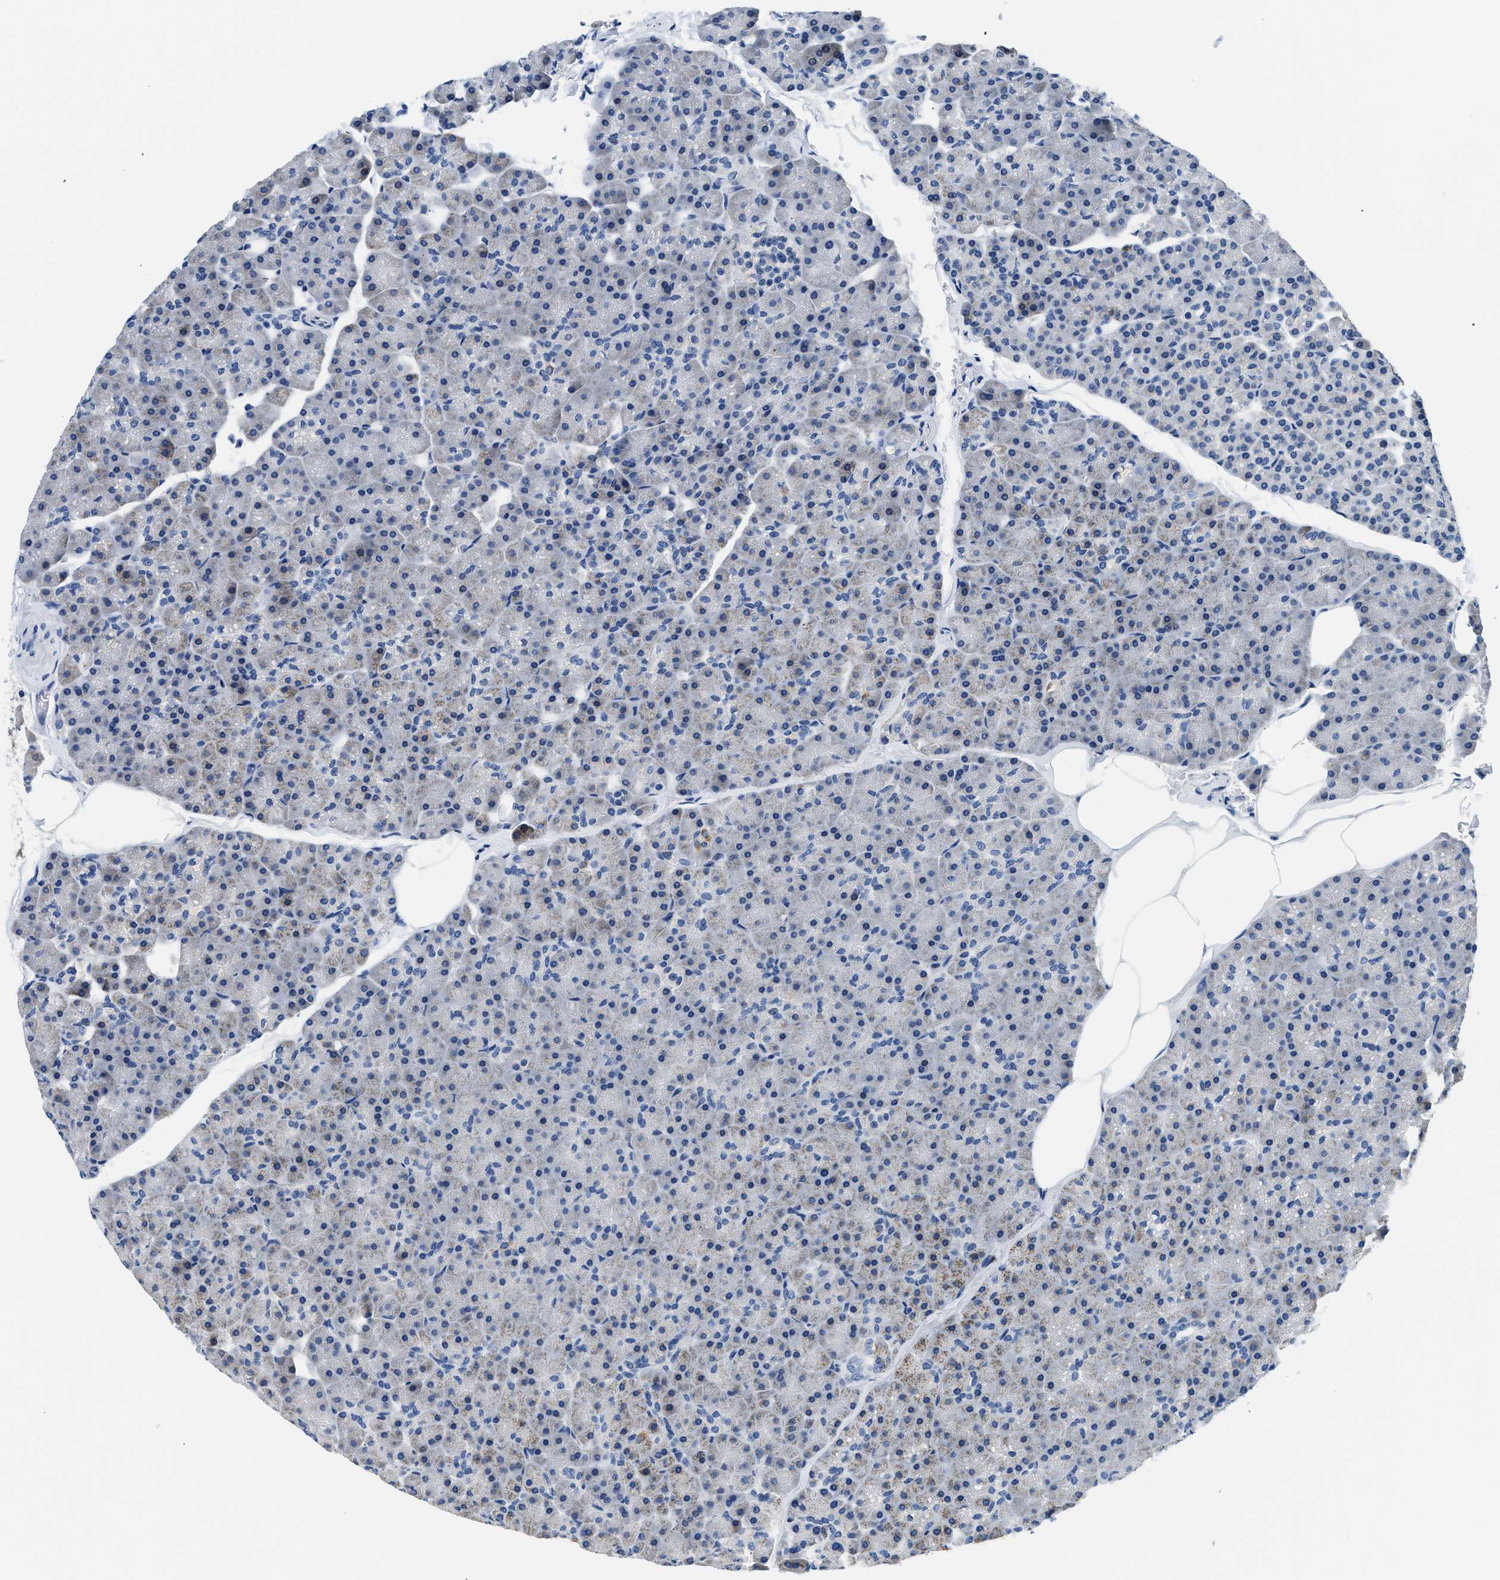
{"staining": {"intensity": "moderate", "quantity": "25%-75%", "location": "cytoplasmic/membranous"}, "tissue": "pancreas", "cell_type": "Exocrine glandular cells", "image_type": "normal", "snomed": [{"axis": "morphology", "description": "Normal tissue, NOS"}, {"axis": "topography", "description": "Pancreas"}], "caption": "A high-resolution image shows immunohistochemistry staining of unremarkable pancreas, which shows moderate cytoplasmic/membranous expression in about 25%-75% of exocrine glandular cells. The protein is stained brown, and the nuclei are stained in blue (DAB IHC with brightfield microscopy, high magnification).", "gene": "PCK2", "patient": {"sex": "male", "age": 35}}